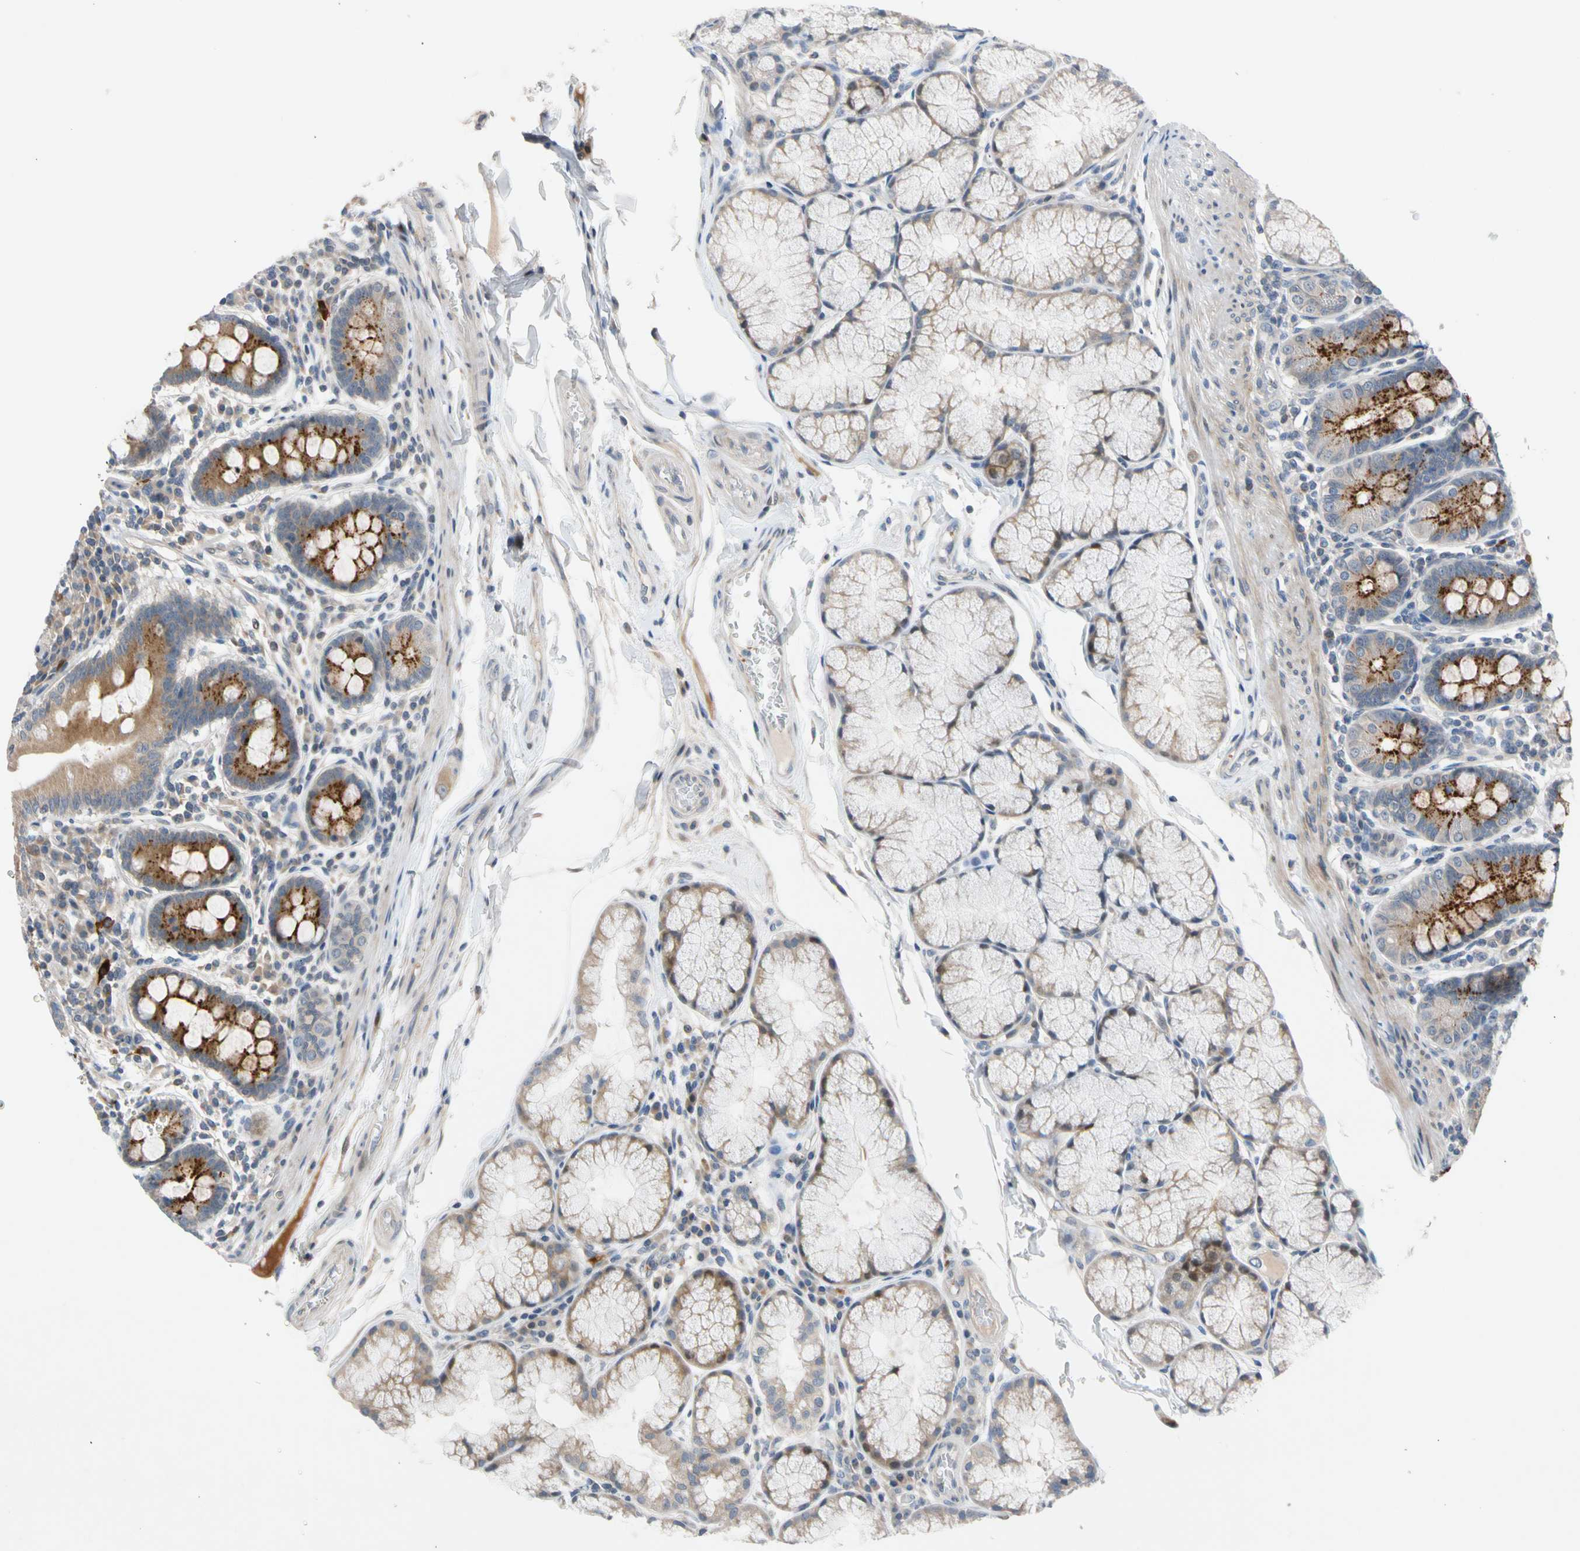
{"staining": {"intensity": "strong", "quantity": ">75%", "location": "cytoplasmic/membranous"}, "tissue": "duodenum", "cell_type": "Glandular cells", "image_type": "normal", "snomed": [{"axis": "morphology", "description": "Normal tissue, NOS"}, {"axis": "topography", "description": "Duodenum"}], "caption": "An image of duodenum stained for a protein demonstrates strong cytoplasmic/membranous brown staining in glandular cells. The protein is stained brown, and the nuclei are stained in blue (DAB (3,3'-diaminobenzidine) IHC with brightfield microscopy, high magnification).", "gene": "CNST", "patient": {"sex": "male", "age": 50}}